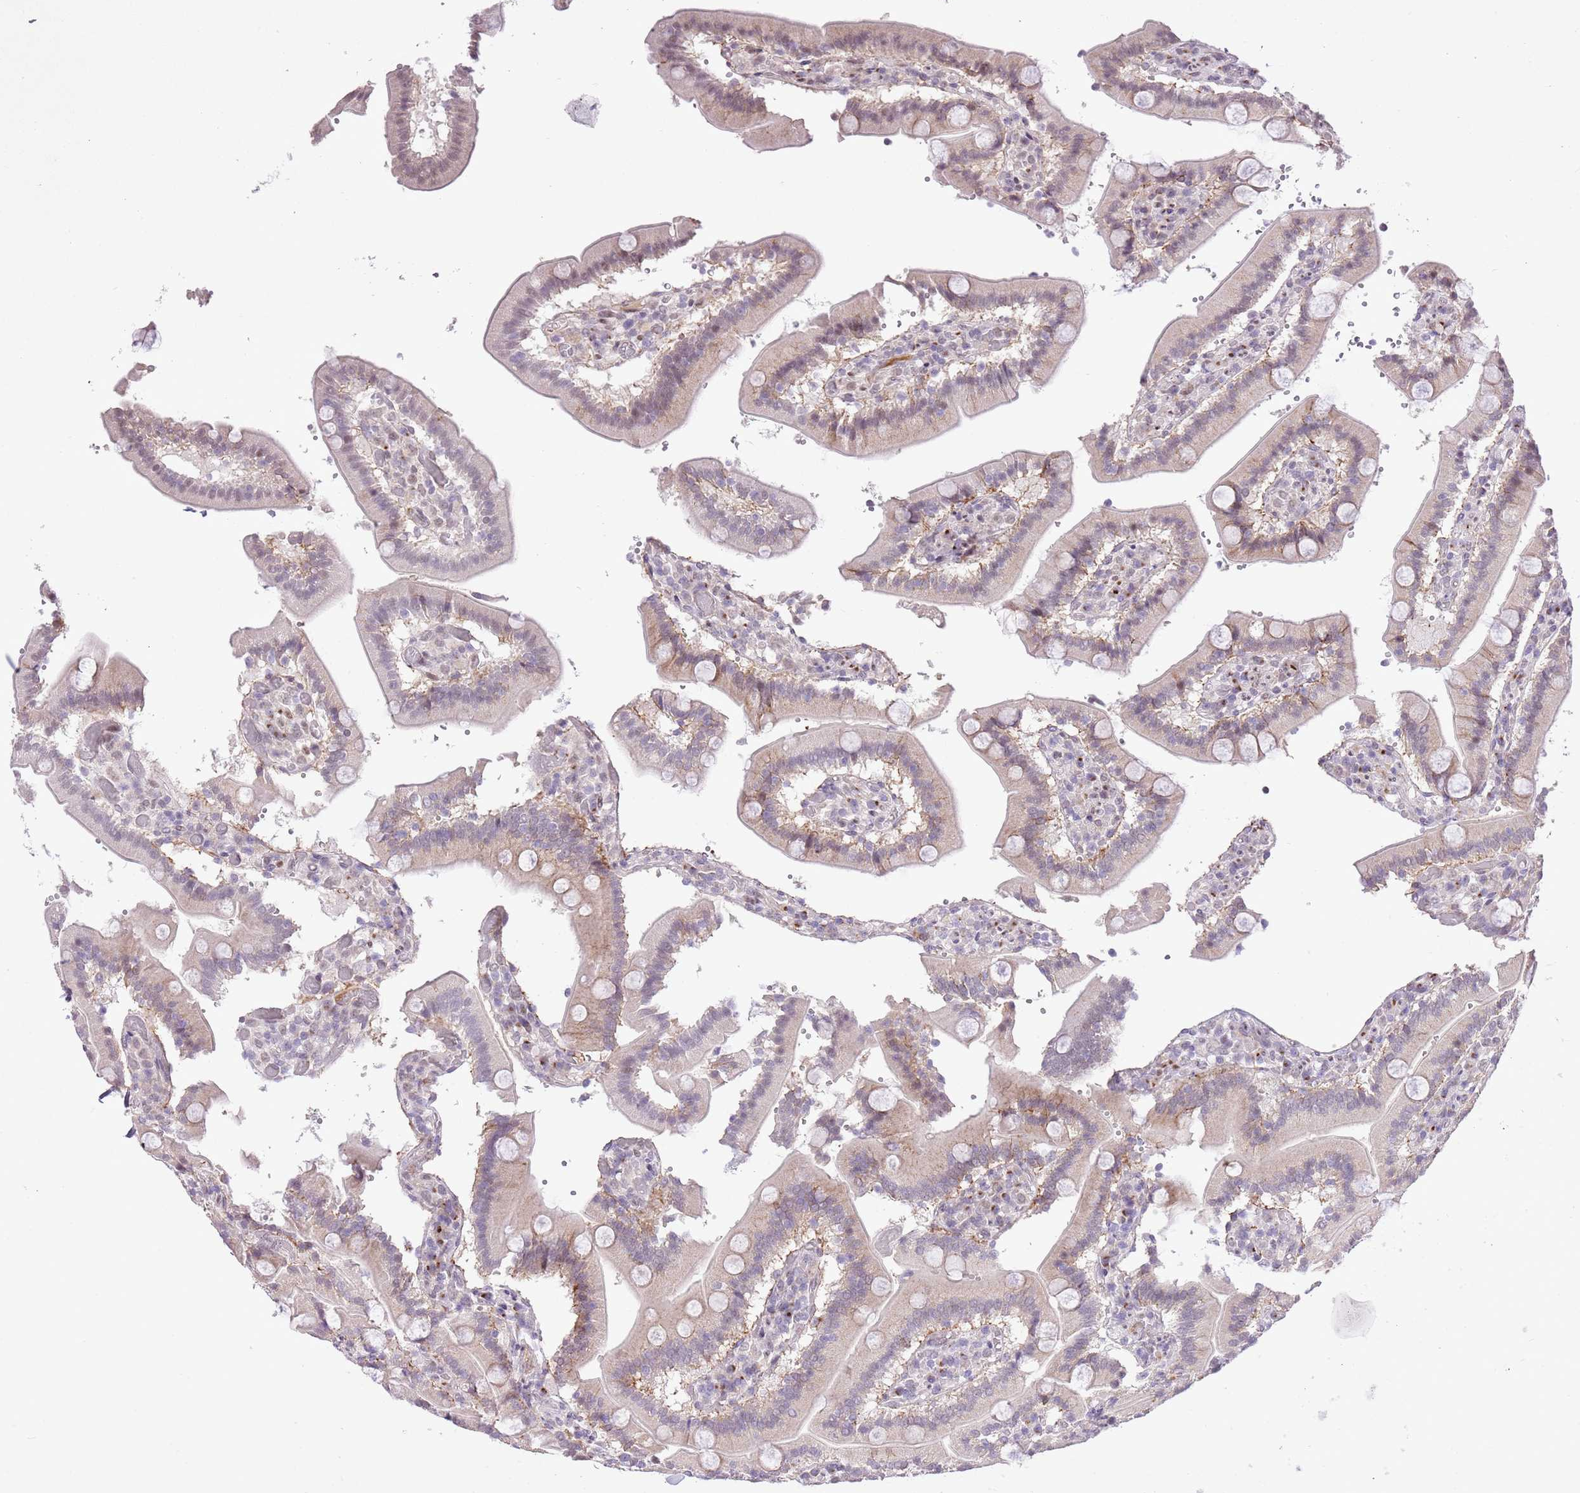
{"staining": {"intensity": "moderate", "quantity": "<25%", "location": "cytoplasmic/membranous,nuclear"}, "tissue": "duodenum", "cell_type": "Glandular cells", "image_type": "normal", "snomed": [{"axis": "morphology", "description": "Normal tissue, NOS"}, {"axis": "topography", "description": "Duodenum"}], "caption": "Immunohistochemistry micrograph of benign duodenum: human duodenum stained using immunohistochemistry shows low levels of moderate protein expression localized specifically in the cytoplasmic/membranous,nuclear of glandular cells, appearing as a cytoplasmic/membranous,nuclear brown color.", "gene": "NACC2", "patient": {"sex": "female", "age": 62}}